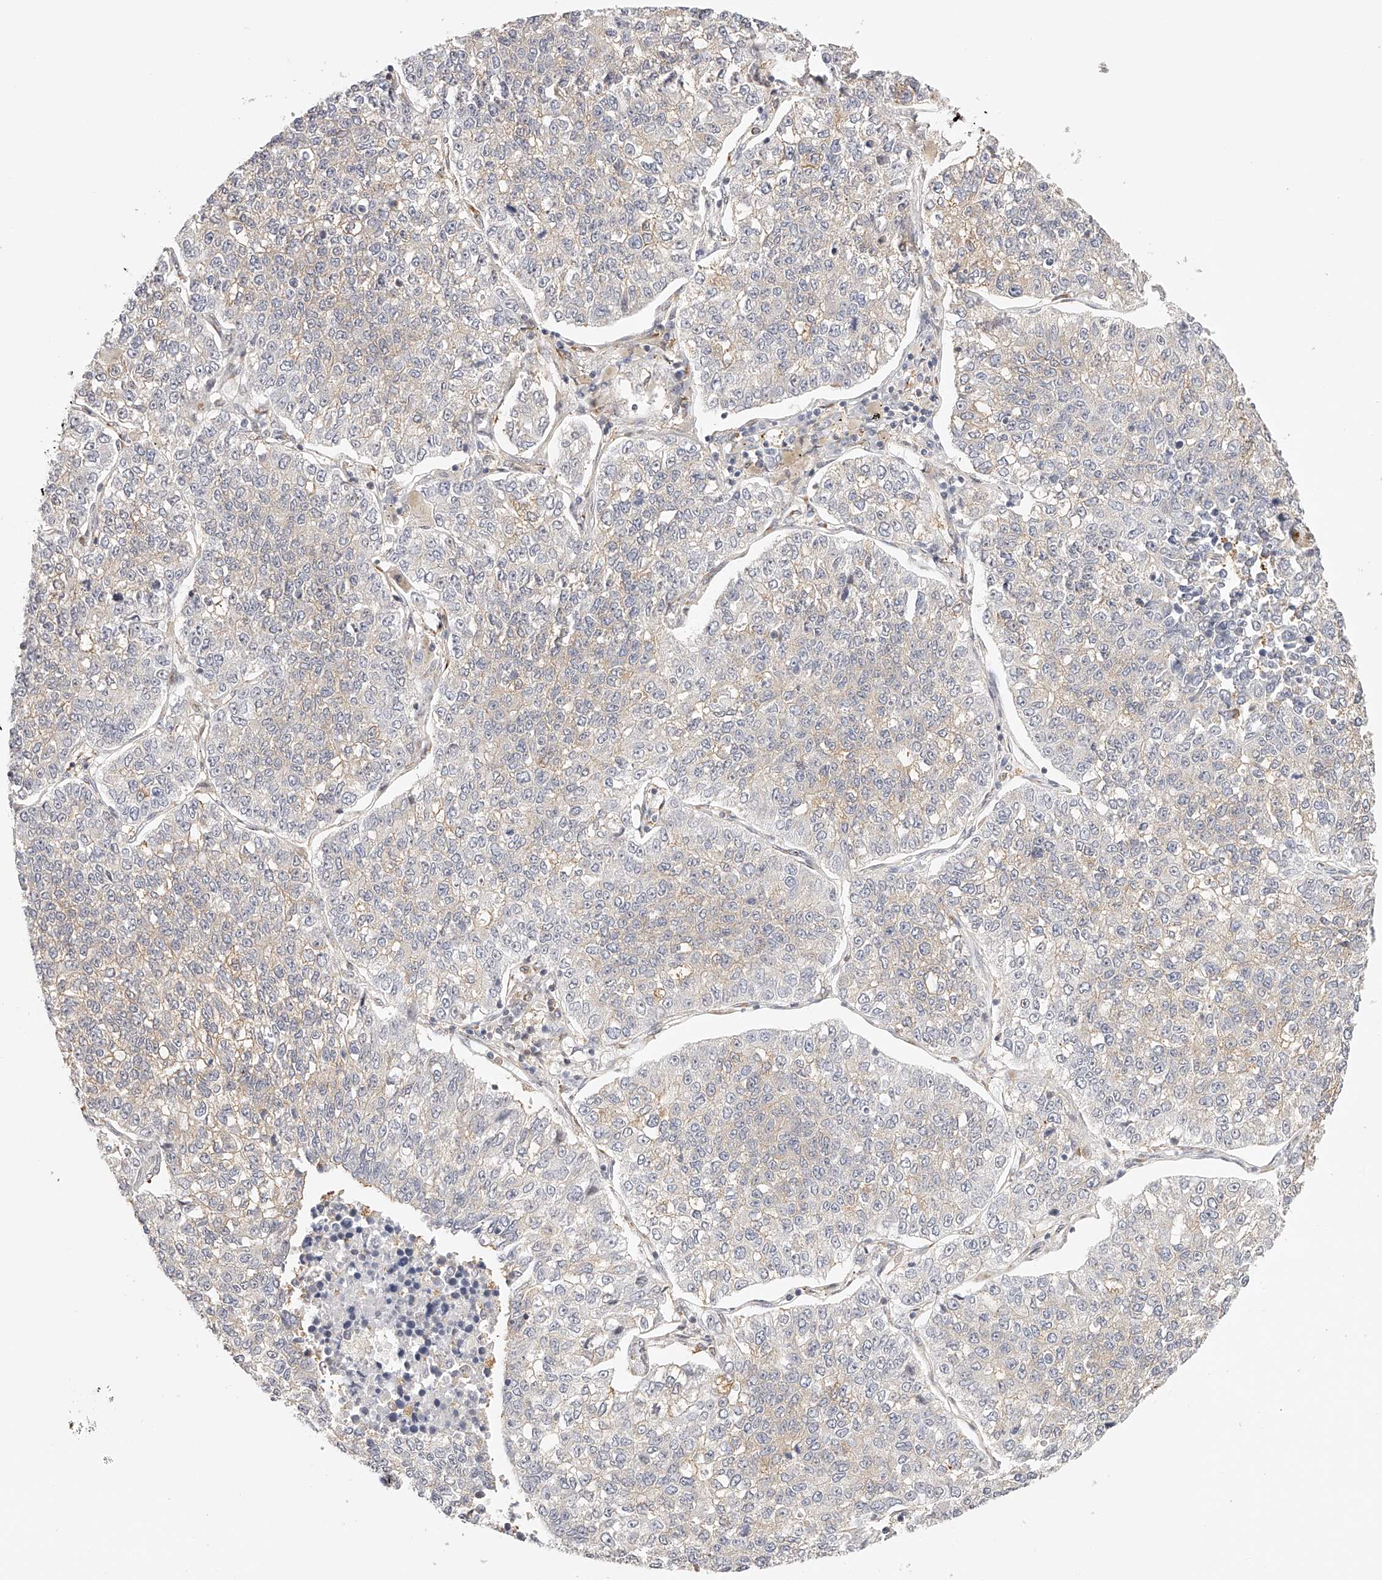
{"staining": {"intensity": "weak", "quantity": "<25%", "location": "cytoplasmic/membranous"}, "tissue": "lung cancer", "cell_type": "Tumor cells", "image_type": "cancer", "snomed": [{"axis": "morphology", "description": "Adenocarcinoma, NOS"}, {"axis": "topography", "description": "Lung"}], "caption": "Immunohistochemical staining of lung cancer shows no significant staining in tumor cells. (DAB immunohistochemistry with hematoxylin counter stain).", "gene": "SYNC", "patient": {"sex": "male", "age": 49}}